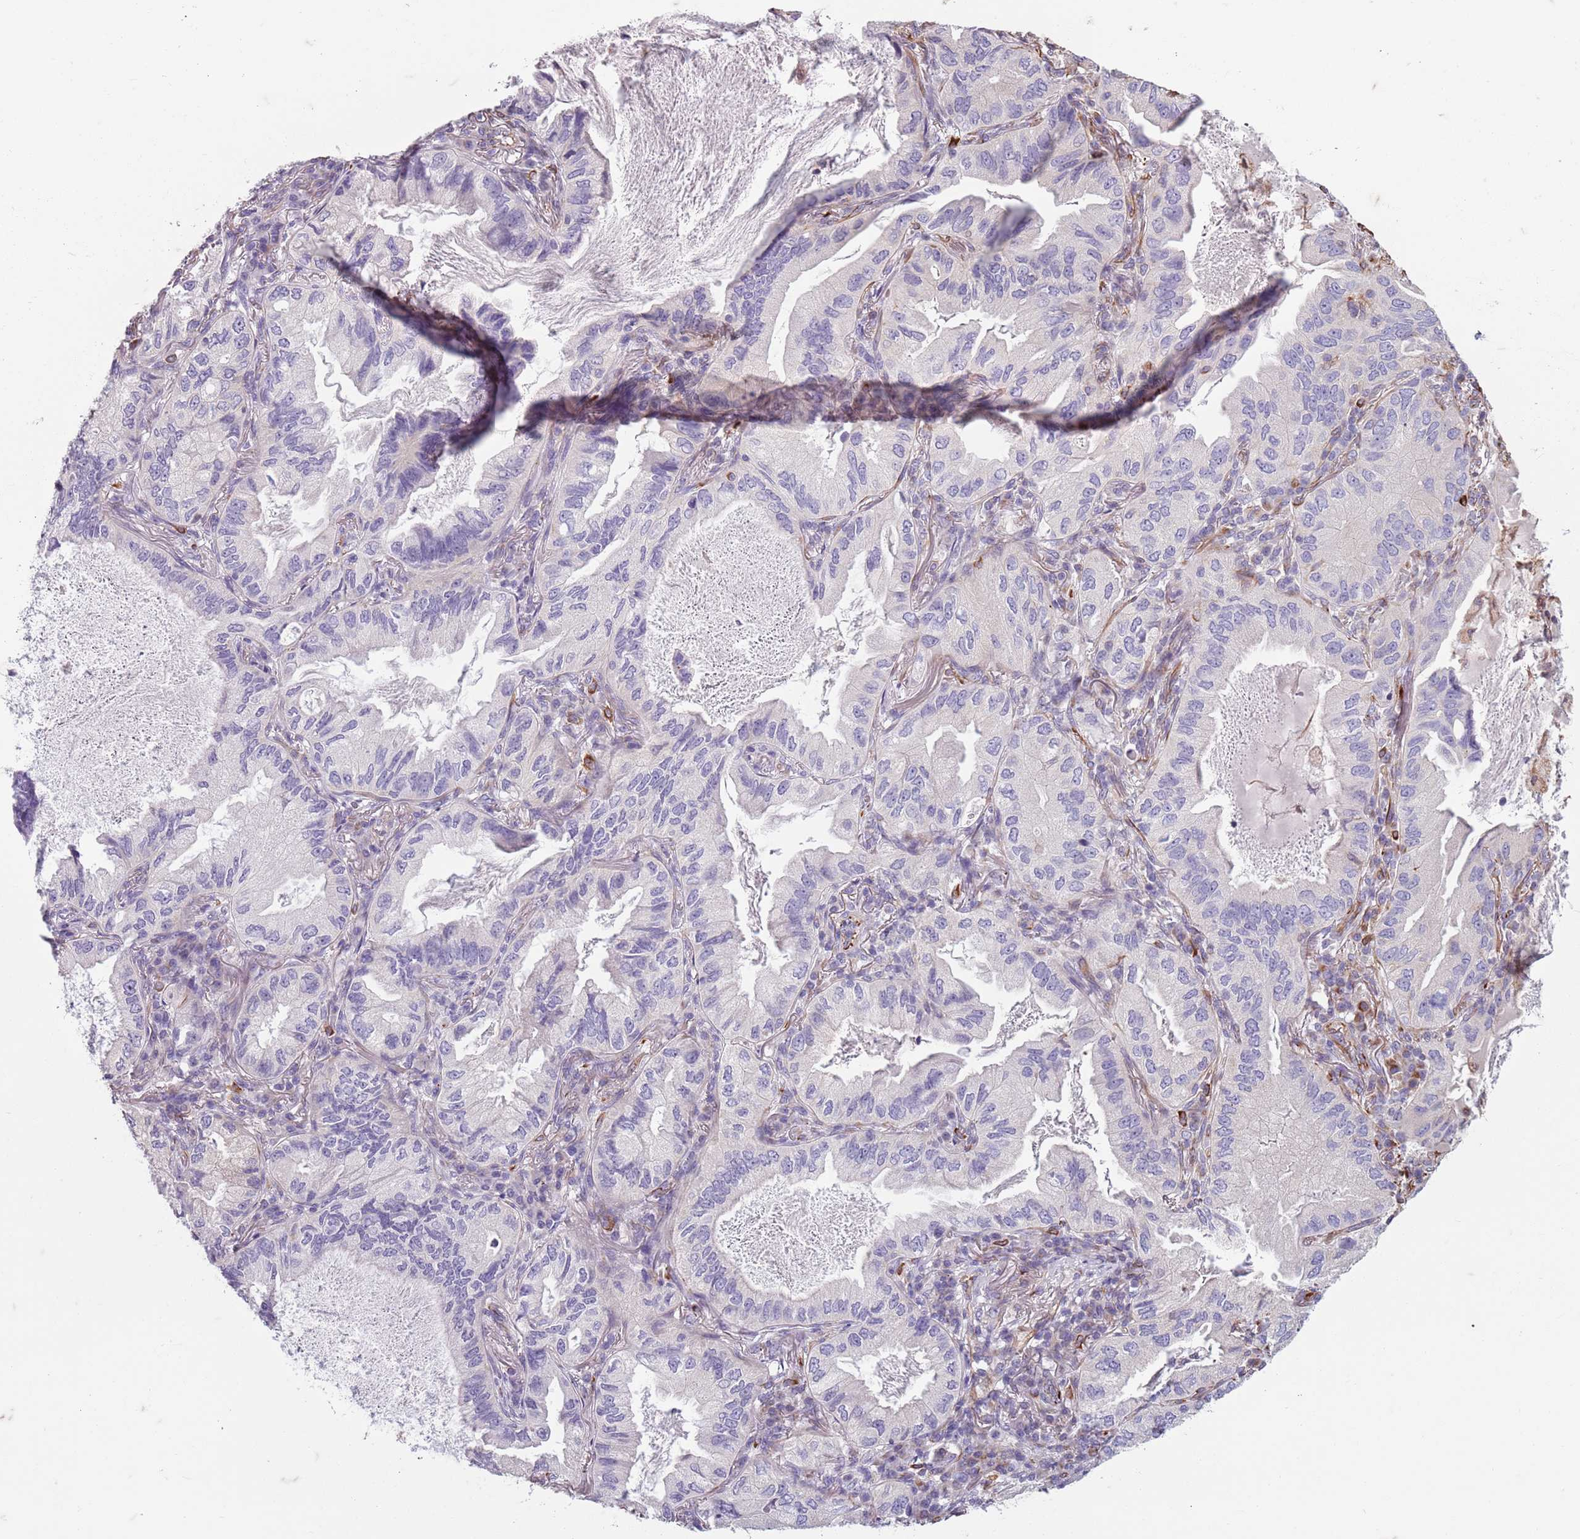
{"staining": {"intensity": "negative", "quantity": "none", "location": "none"}, "tissue": "lung cancer", "cell_type": "Tumor cells", "image_type": "cancer", "snomed": [{"axis": "morphology", "description": "Adenocarcinoma, NOS"}, {"axis": "topography", "description": "Lung"}], "caption": "This is an immunohistochemistry histopathology image of human lung cancer. There is no staining in tumor cells.", "gene": "TAS2R38", "patient": {"sex": "female", "age": 69}}